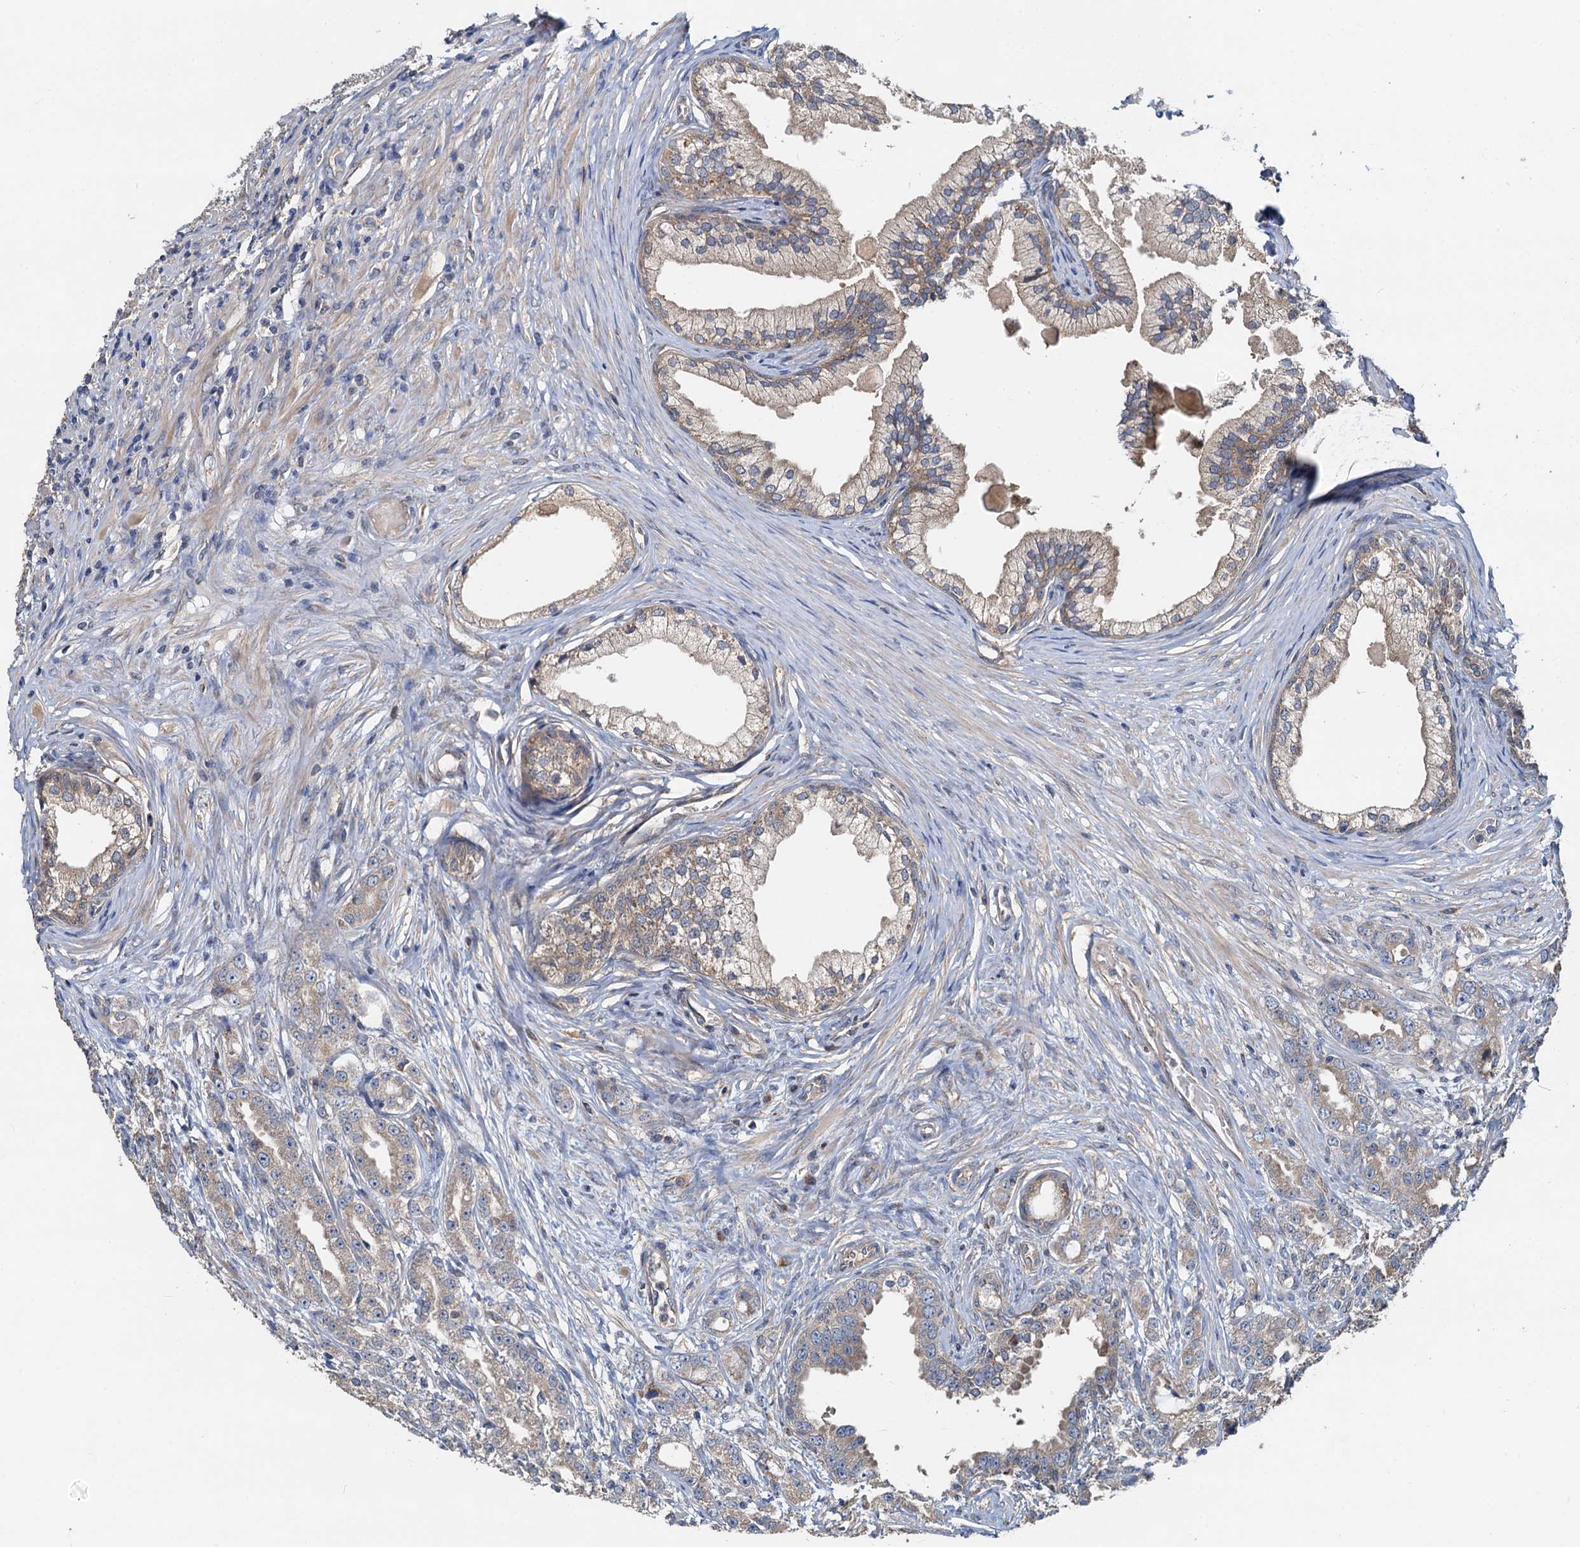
{"staining": {"intensity": "weak", "quantity": ">75%", "location": "cytoplasmic/membranous"}, "tissue": "prostate cancer", "cell_type": "Tumor cells", "image_type": "cancer", "snomed": [{"axis": "morphology", "description": "Adenocarcinoma, High grade"}, {"axis": "topography", "description": "Prostate"}], "caption": "IHC photomicrograph of neoplastic tissue: human high-grade adenocarcinoma (prostate) stained using immunohistochemistry exhibits low levels of weak protein expression localized specifically in the cytoplasmic/membranous of tumor cells, appearing as a cytoplasmic/membranous brown color.", "gene": "HYI", "patient": {"sex": "male", "age": 69}}